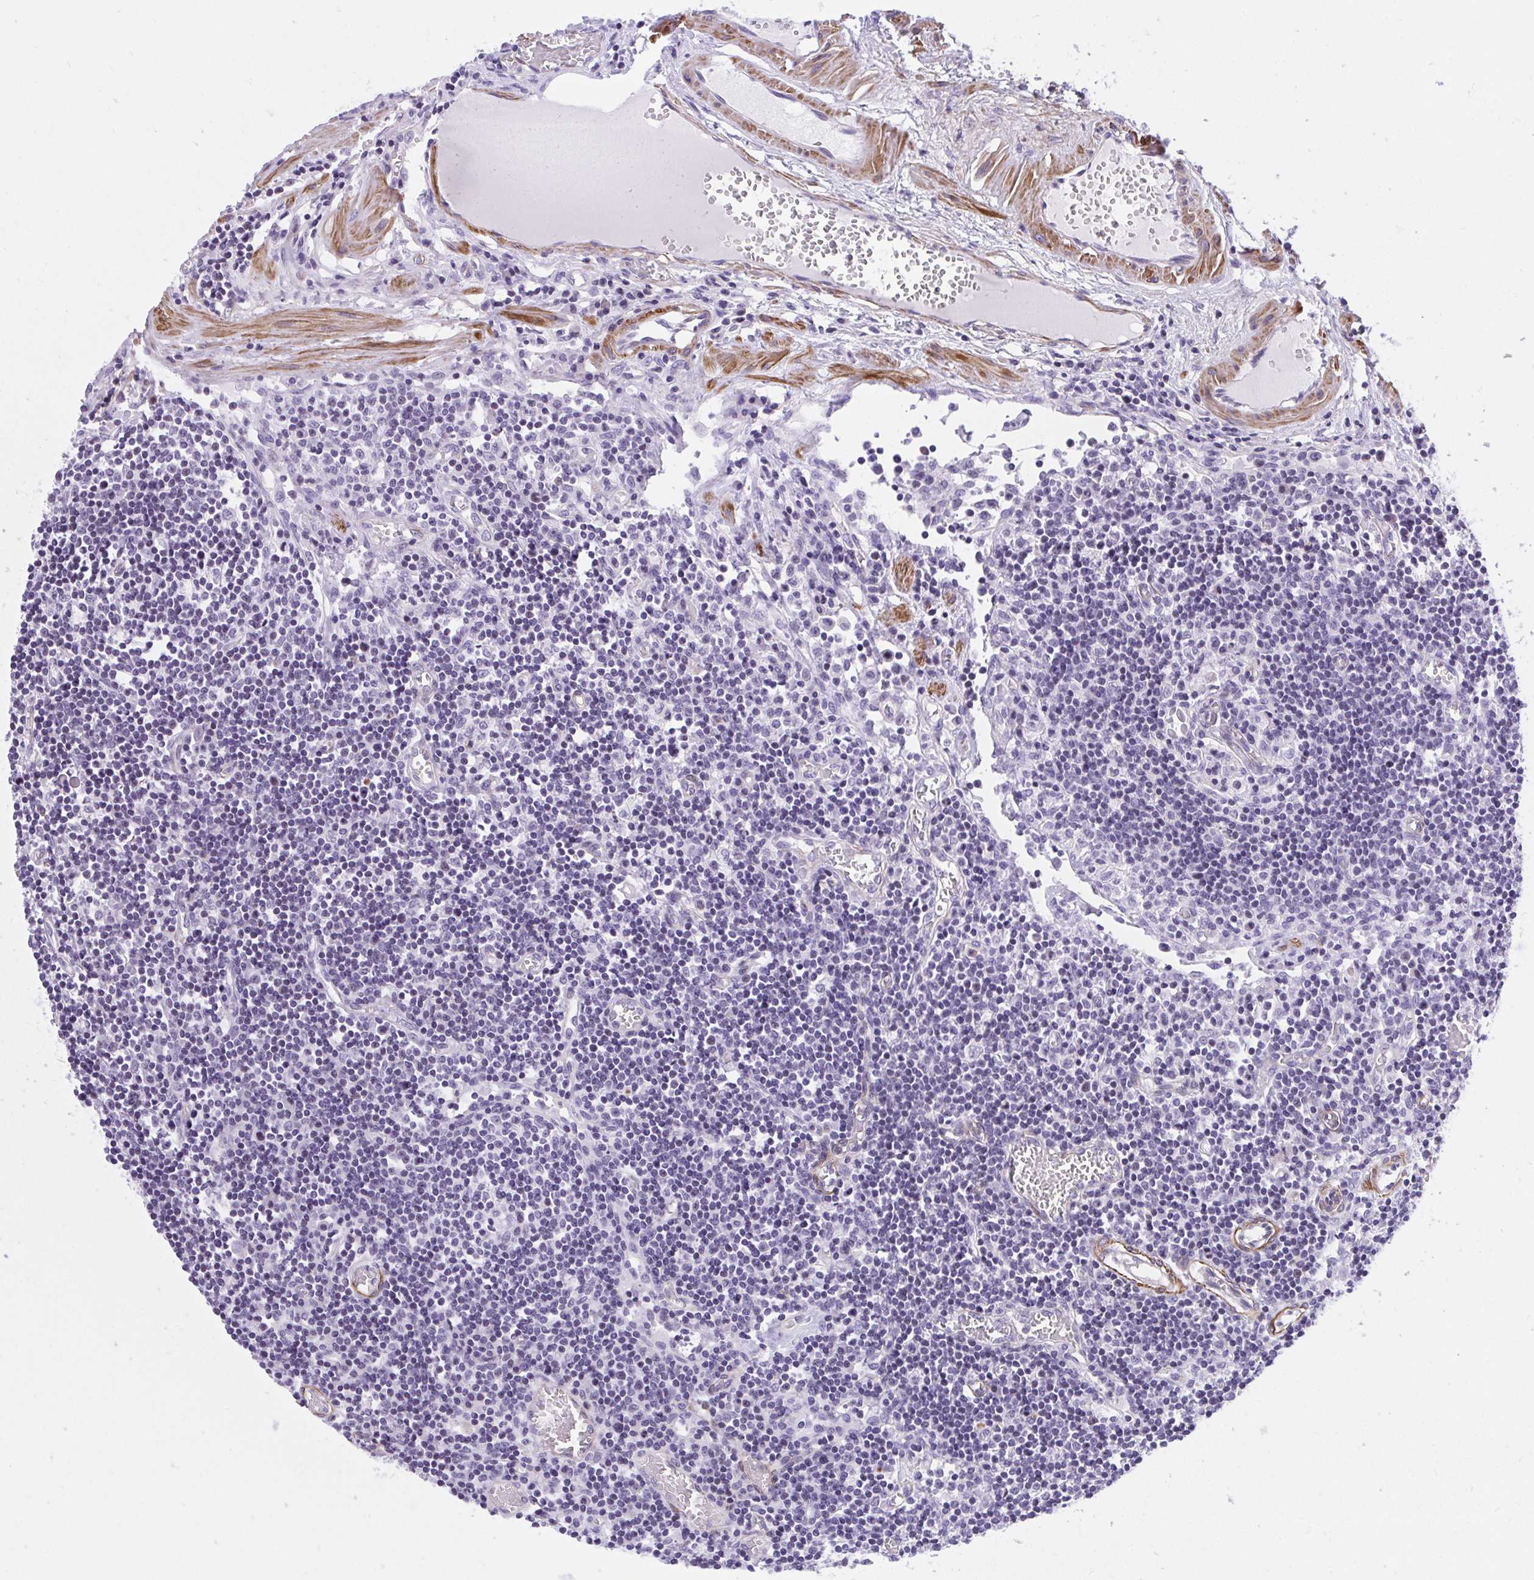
{"staining": {"intensity": "negative", "quantity": "none", "location": "none"}, "tissue": "lymph node", "cell_type": "Germinal center cells", "image_type": "normal", "snomed": [{"axis": "morphology", "description": "Normal tissue, NOS"}, {"axis": "topography", "description": "Lymph node"}], "caption": "This is an immunohistochemistry micrograph of unremarkable human lymph node. There is no expression in germinal center cells.", "gene": "KCNN4", "patient": {"sex": "male", "age": 66}}